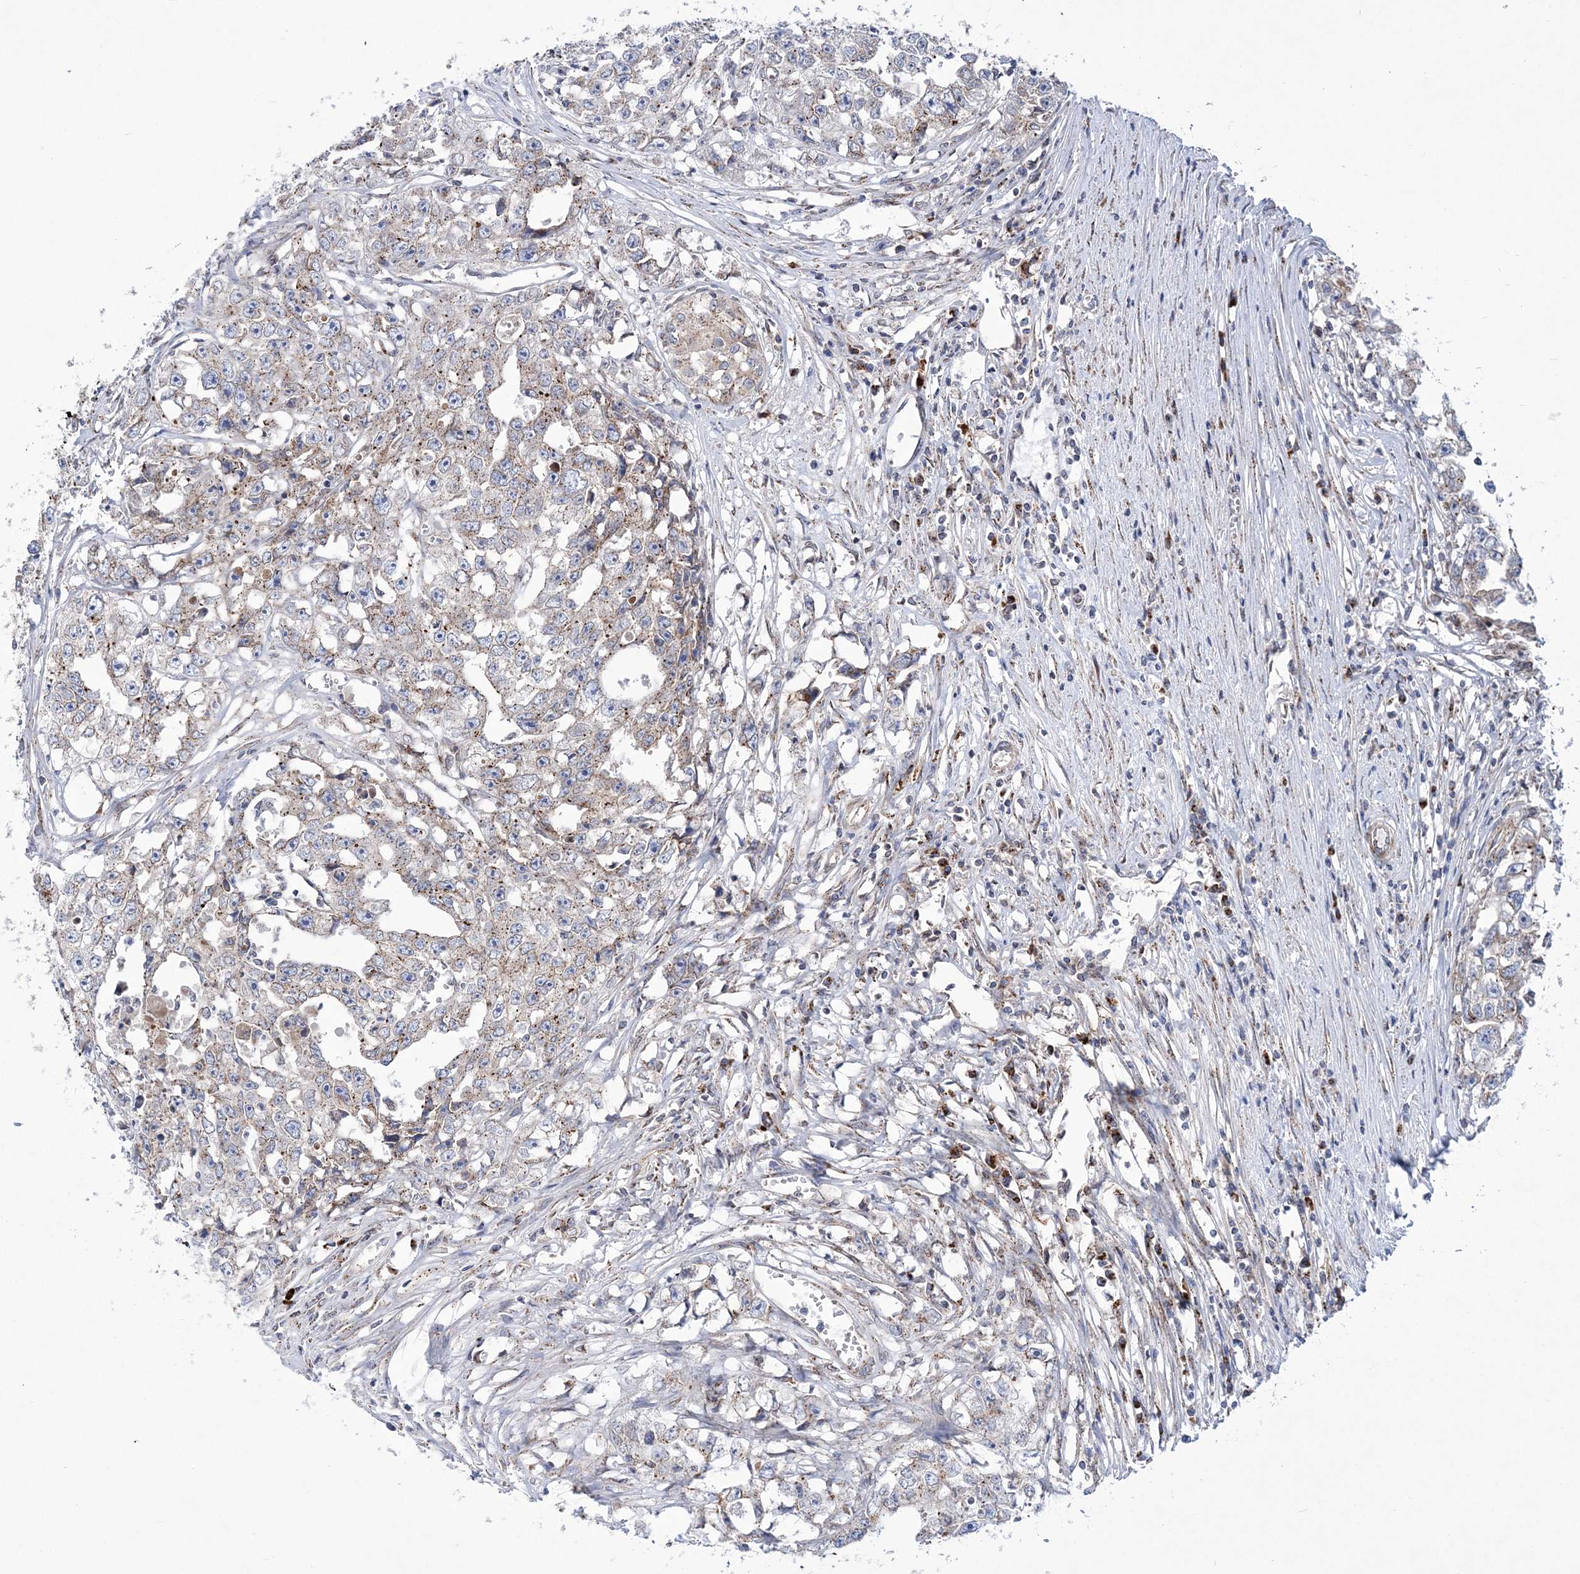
{"staining": {"intensity": "negative", "quantity": "none", "location": "none"}, "tissue": "testis cancer", "cell_type": "Tumor cells", "image_type": "cancer", "snomed": [{"axis": "morphology", "description": "Seminoma, NOS"}, {"axis": "morphology", "description": "Carcinoma, Embryonal, NOS"}, {"axis": "topography", "description": "Testis"}], "caption": "Immunohistochemistry (IHC) of testis cancer shows no positivity in tumor cells.", "gene": "COPB2", "patient": {"sex": "male", "age": 43}}